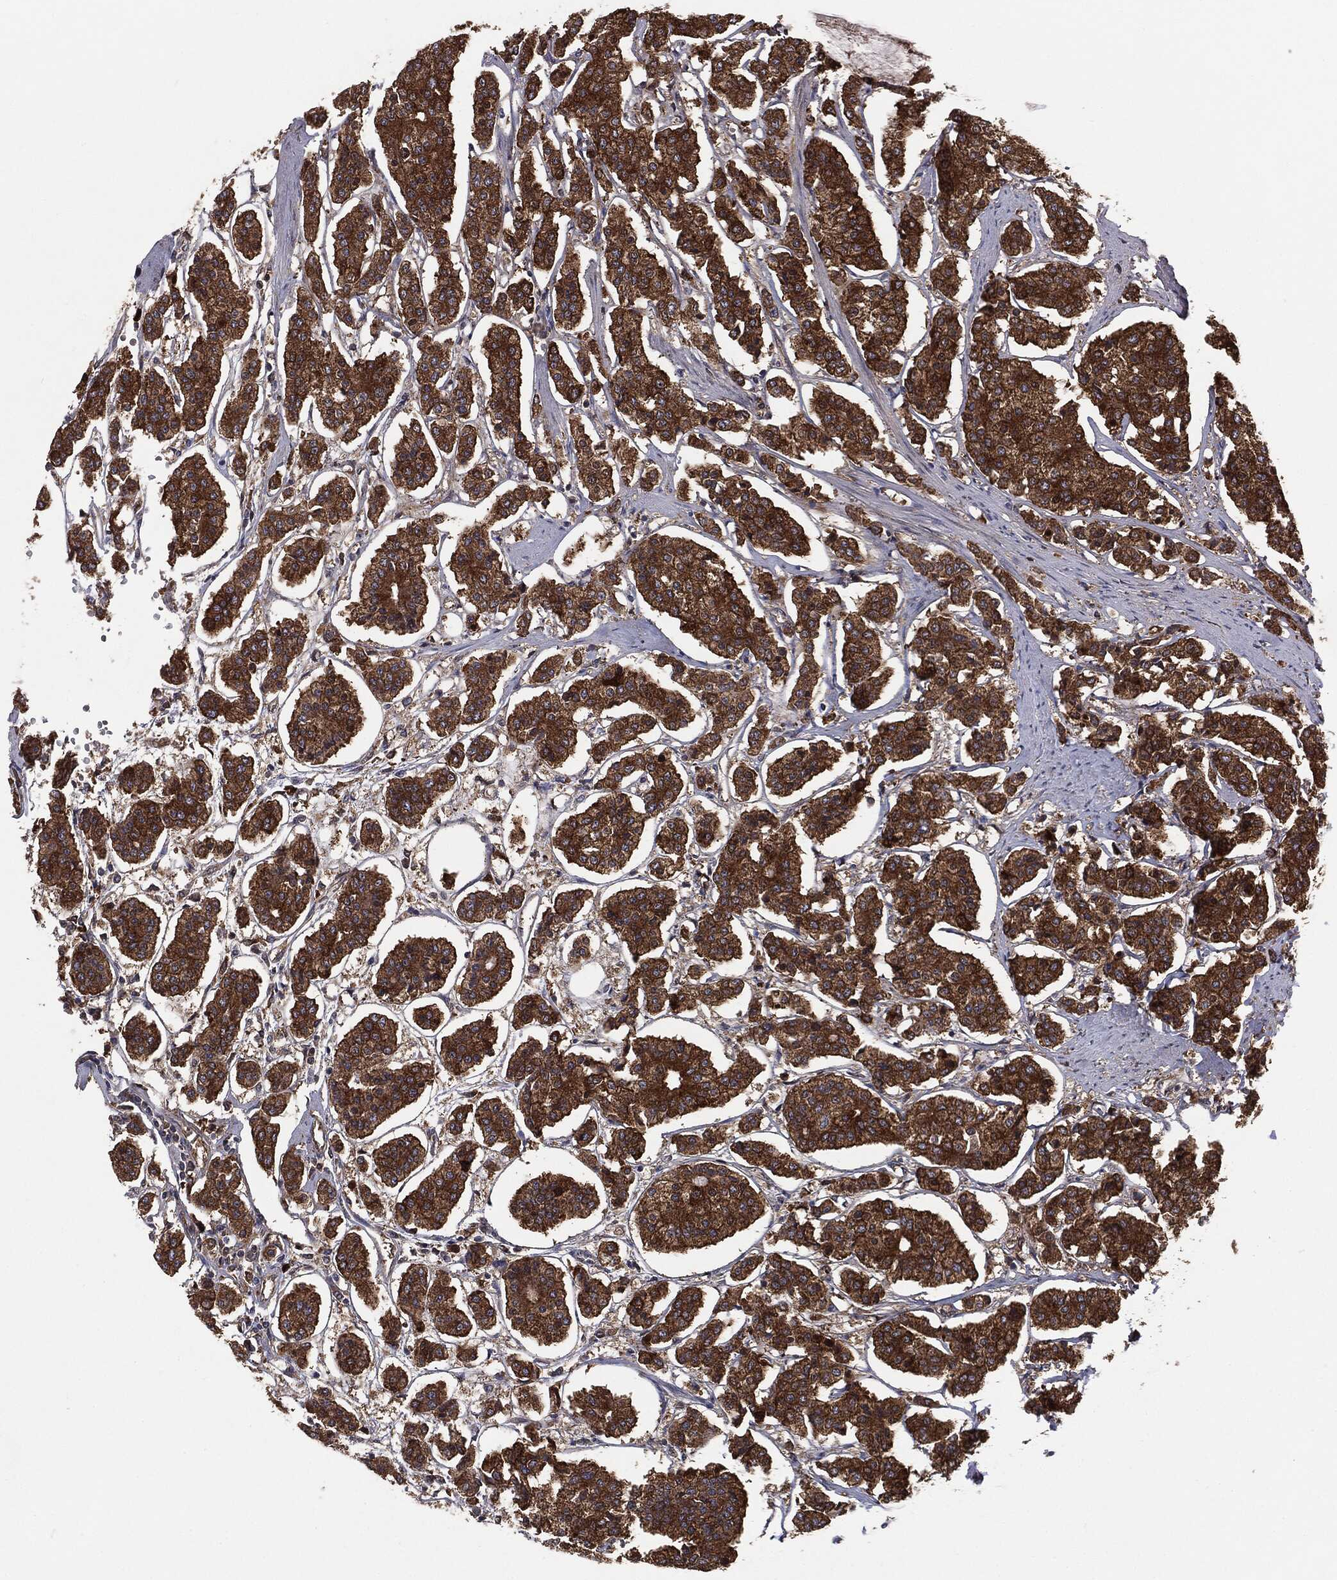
{"staining": {"intensity": "strong", "quantity": ">75%", "location": "cytoplasmic/membranous"}, "tissue": "carcinoid", "cell_type": "Tumor cells", "image_type": "cancer", "snomed": [{"axis": "morphology", "description": "Carcinoid, malignant, NOS"}, {"axis": "topography", "description": "Small intestine"}], "caption": "This is a micrograph of immunohistochemistry staining of carcinoid, which shows strong positivity in the cytoplasmic/membranous of tumor cells.", "gene": "NME1", "patient": {"sex": "female", "age": 65}}